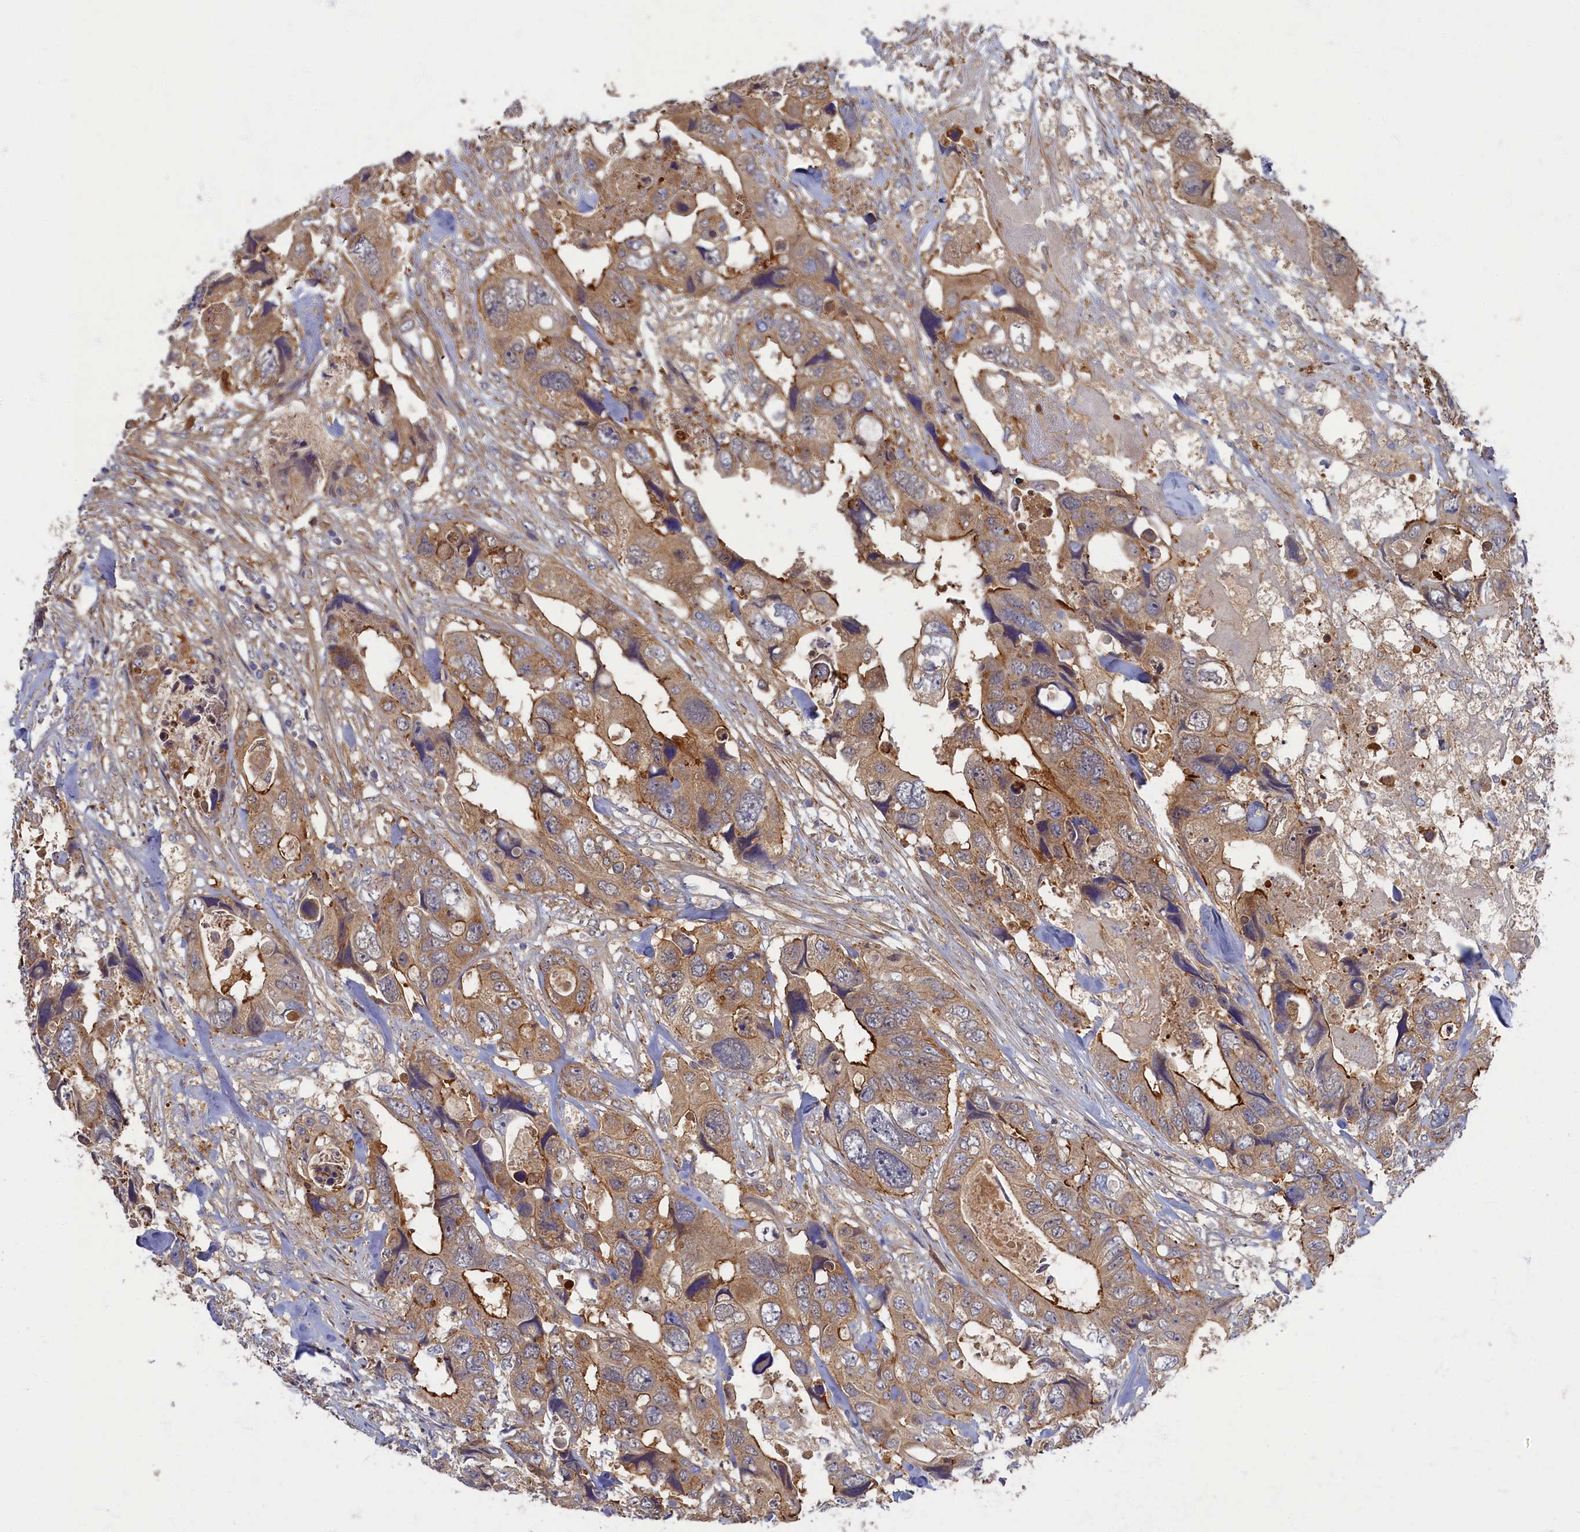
{"staining": {"intensity": "moderate", "quantity": ">75%", "location": "cytoplasmic/membranous"}, "tissue": "colorectal cancer", "cell_type": "Tumor cells", "image_type": "cancer", "snomed": [{"axis": "morphology", "description": "Adenocarcinoma, NOS"}, {"axis": "topography", "description": "Rectum"}], "caption": "Immunohistochemistry of colorectal cancer shows medium levels of moderate cytoplasmic/membranous positivity in approximately >75% of tumor cells.", "gene": "PSMG2", "patient": {"sex": "male", "age": 57}}